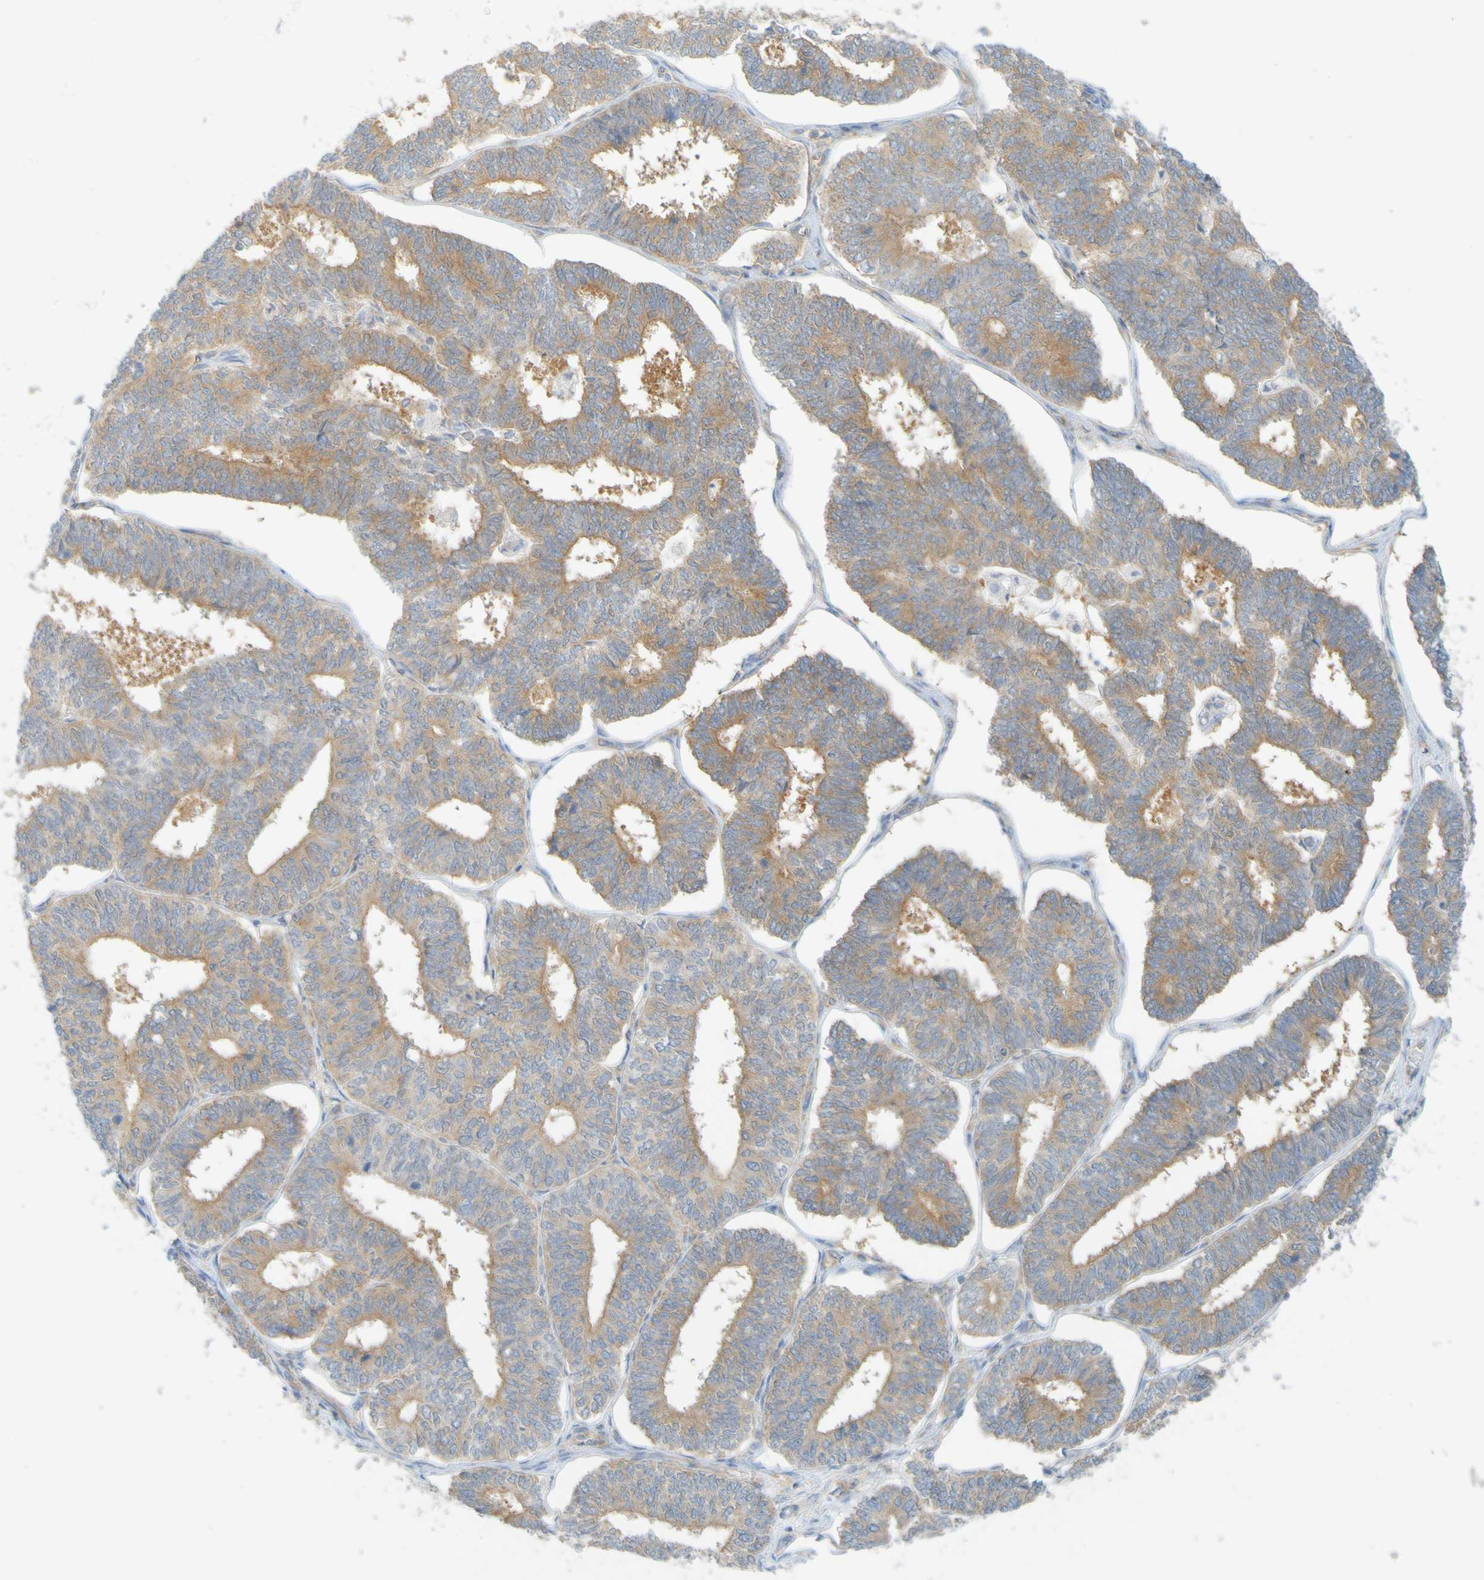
{"staining": {"intensity": "moderate", "quantity": ">75%", "location": "cytoplasmic/membranous"}, "tissue": "endometrial cancer", "cell_type": "Tumor cells", "image_type": "cancer", "snomed": [{"axis": "morphology", "description": "Adenocarcinoma, NOS"}, {"axis": "topography", "description": "Endometrium"}], "caption": "IHC of human endometrial adenocarcinoma demonstrates medium levels of moderate cytoplasmic/membranous staining in about >75% of tumor cells.", "gene": "APPL1", "patient": {"sex": "female", "age": 70}}